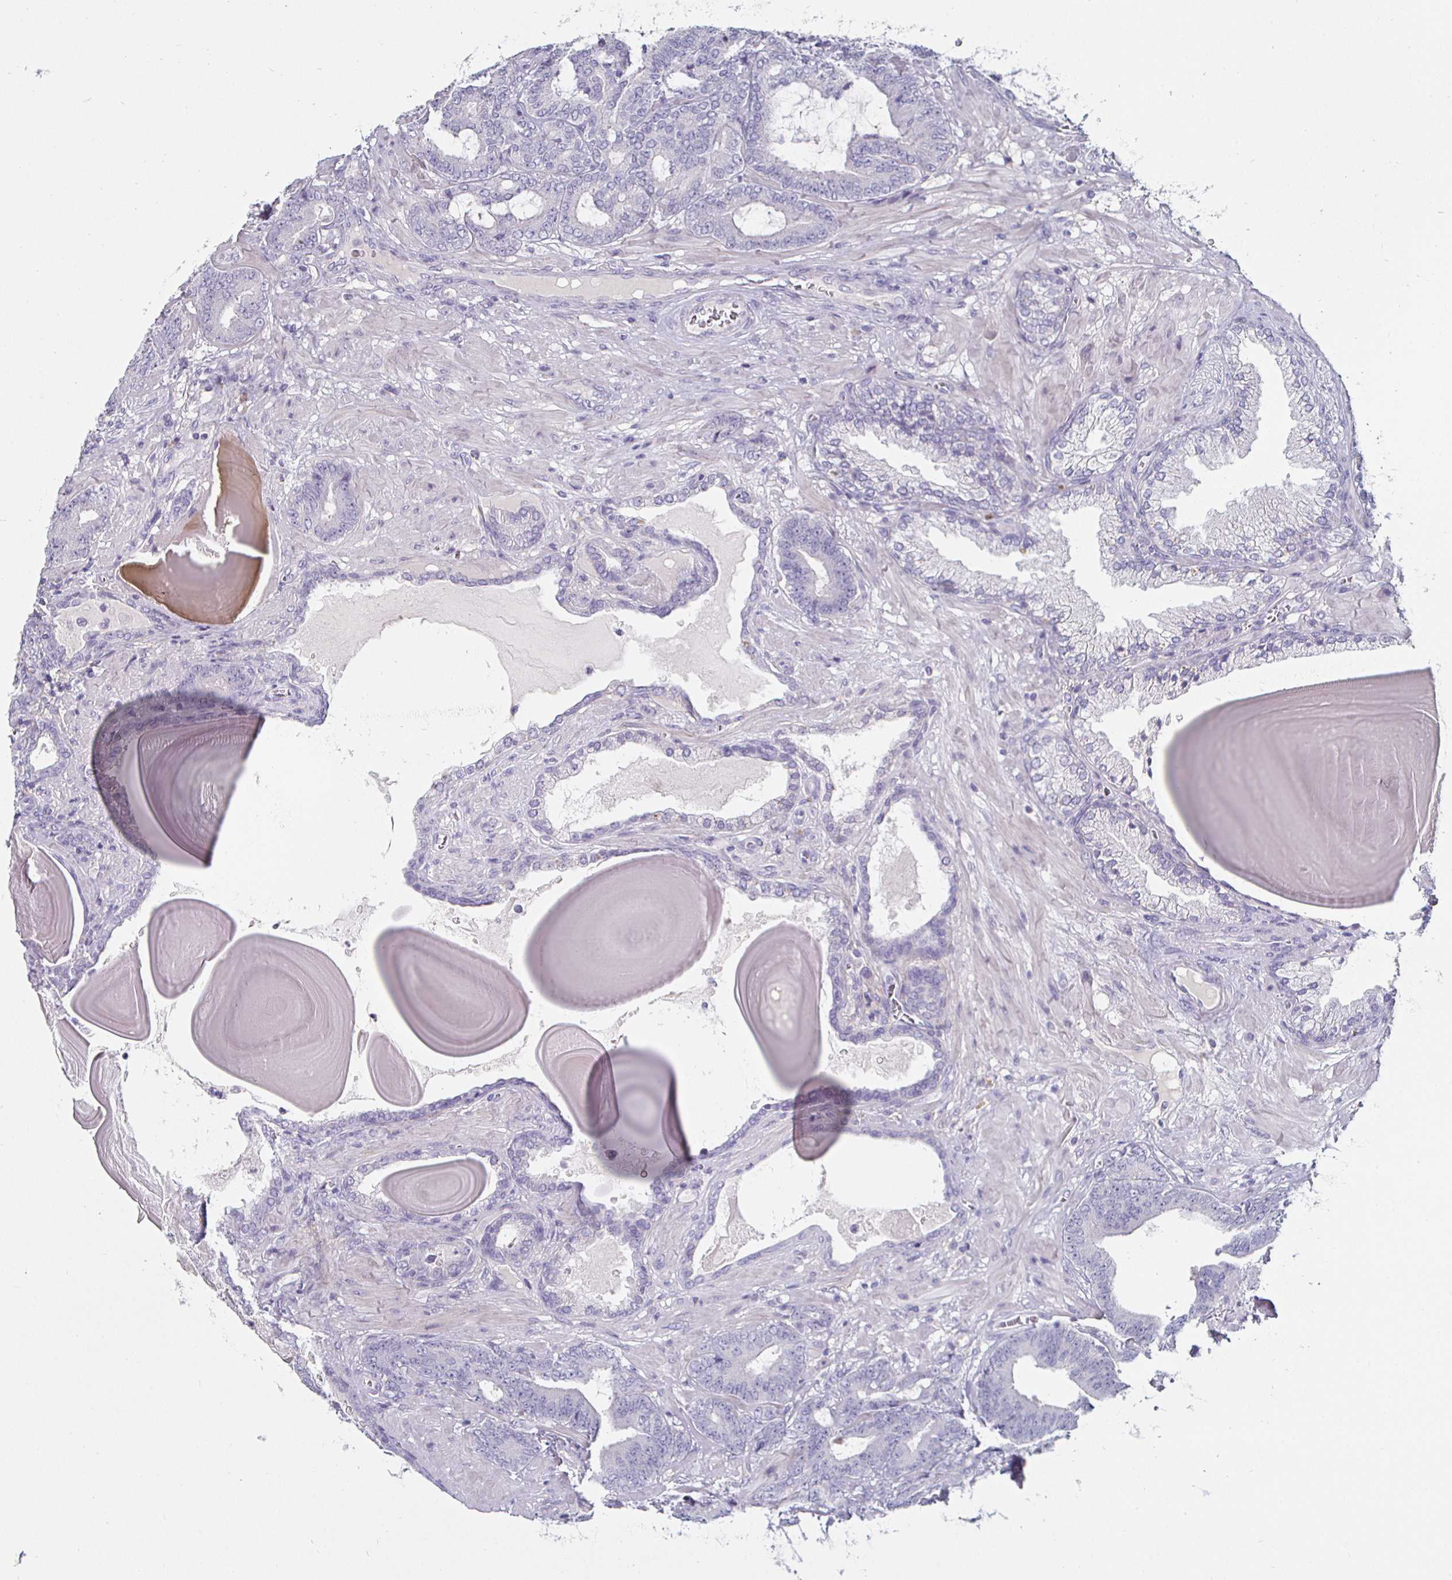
{"staining": {"intensity": "negative", "quantity": "none", "location": "none"}, "tissue": "prostate cancer", "cell_type": "Tumor cells", "image_type": "cancer", "snomed": [{"axis": "morphology", "description": "Adenocarcinoma, High grade"}, {"axis": "topography", "description": "Prostate"}], "caption": "High power microscopy photomicrograph of an immunohistochemistry (IHC) photomicrograph of adenocarcinoma (high-grade) (prostate), revealing no significant positivity in tumor cells.", "gene": "ENPP1", "patient": {"sex": "male", "age": 62}}